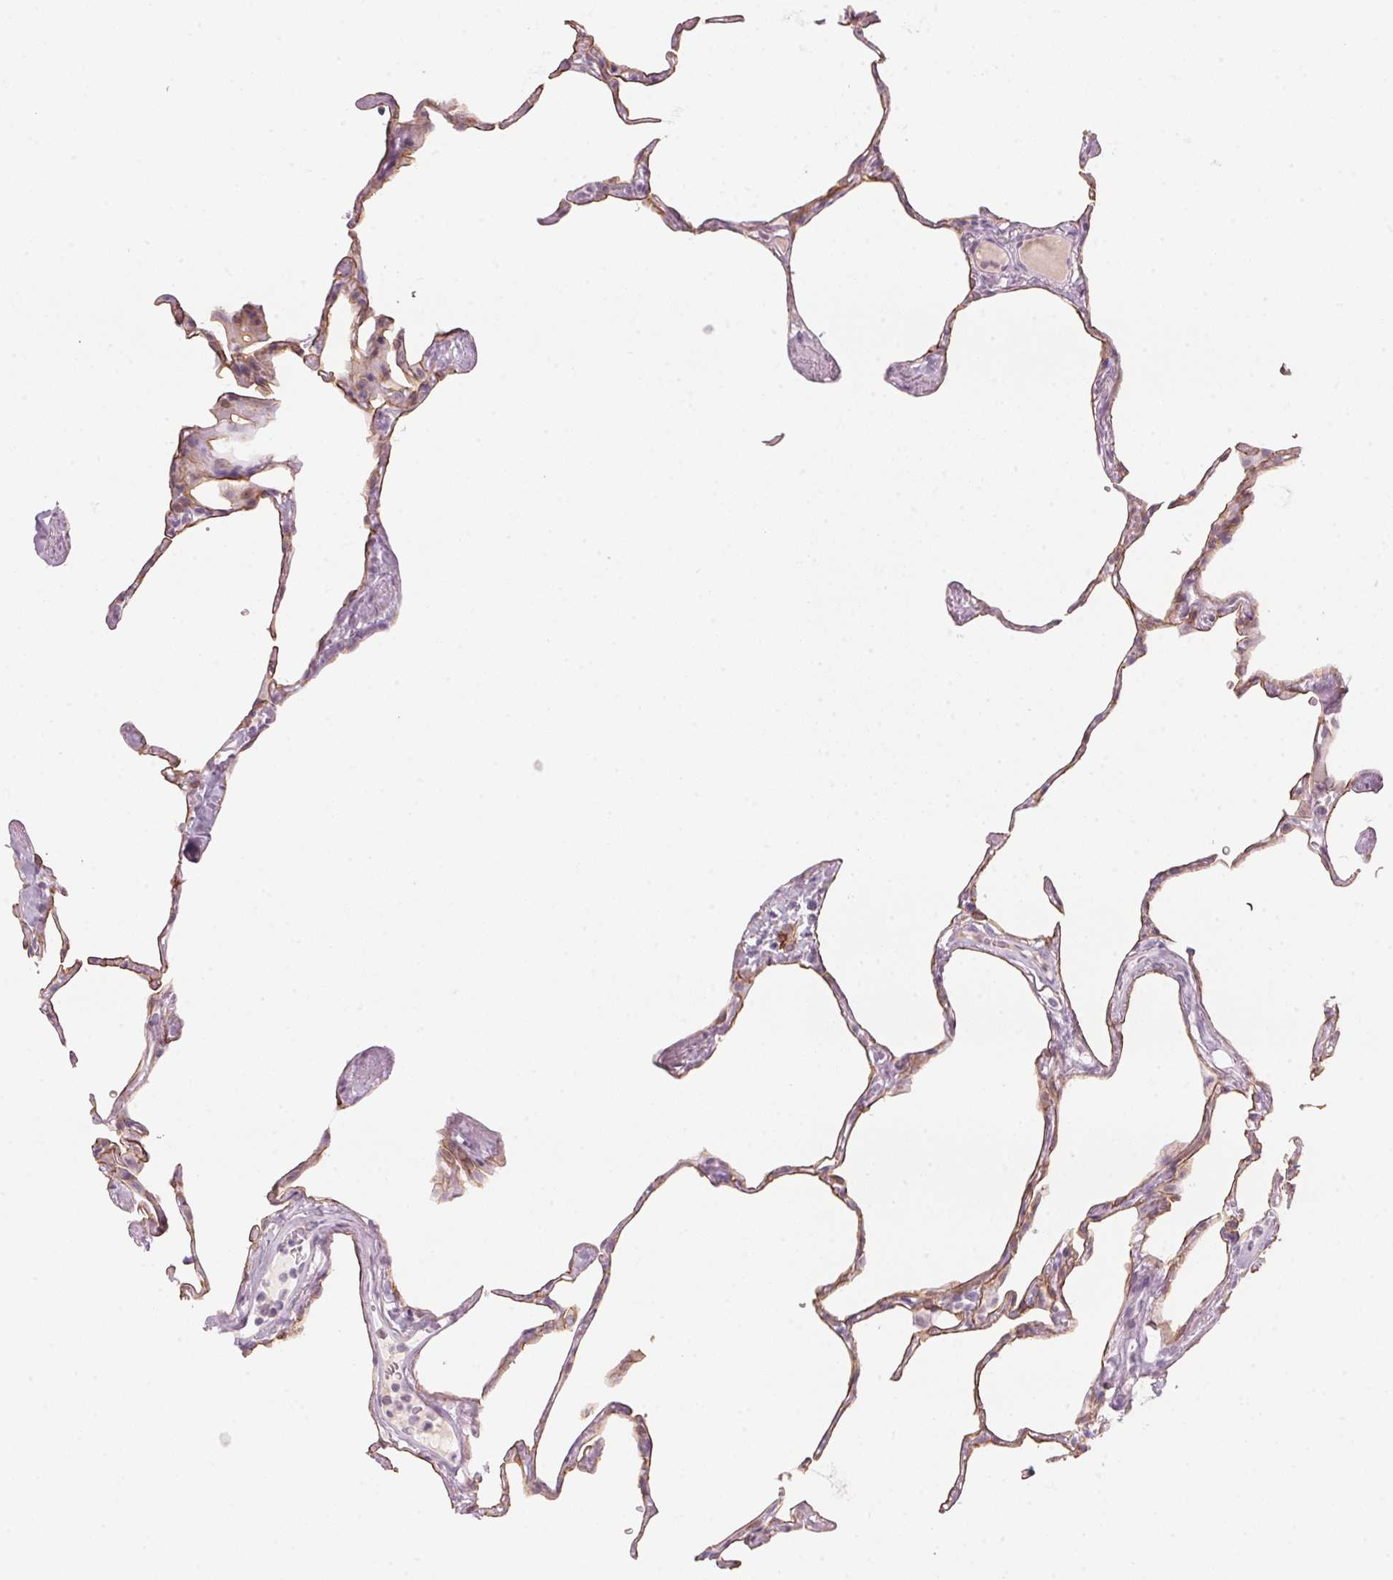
{"staining": {"intensity": "moderate", "quantity": "25%-75%", "location": "cytoplasmic/membranous"}, "tissue": "lung", "cell_type": "Alveolar cells", "image_type": "normal", "snomed": [{"axis": "morphology", "description": "Normal tissue, NOS"}, {"axis": "topography", "description": "Lung"}], "caption": "Protein analysis of normal lung demonstrates moderate cytoplasmic/membranous positivity in approximately 25%-75% of alveolar cells.", "gene": "SCTR", "patient": {"sex": "male", "age": 65}}